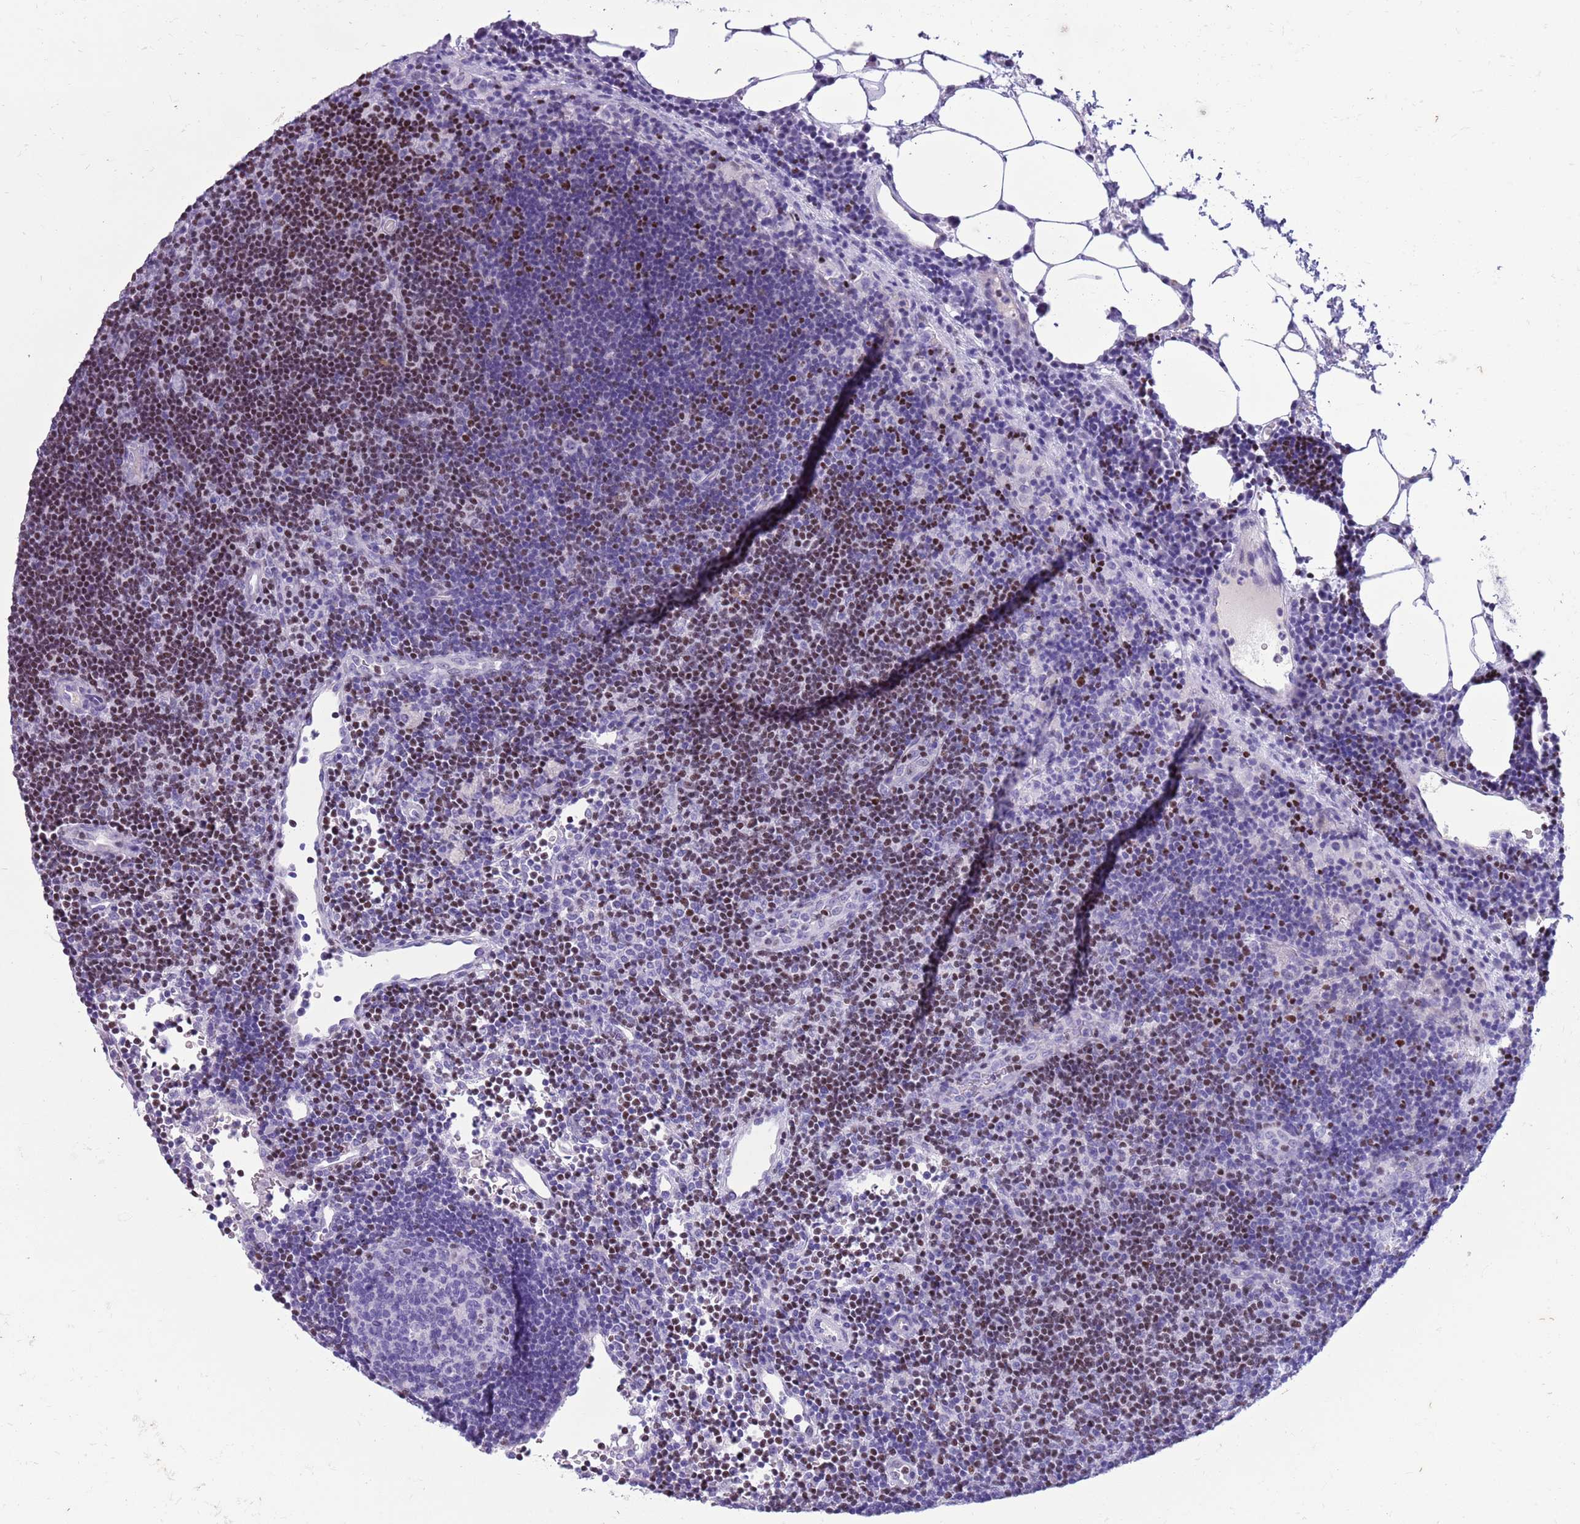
{"staining": {"intensity": "moderate", "quantity": "<25%", "location": "nuclear"}, "tissue": "lymph node", "cell_type": "Germinal center cells", "image_type": "normal", "snomed": [{"axis": "morphology", "description": "Normal tissue, NOS"}, {"axis": "topography", "description": "Lymph node"}], "caption": "High-power microscopy captured an IHC micrograph of benign lymph node, revealing moderate nuclear positivity in approximately <25% of germinal center cells. (Stains: DAB in brown, nuclei in blue, Microscopy: brightfield microscopy at high magnification).", "gene": "BCL11B", "patient": {"sex": "male", "age": 62}}